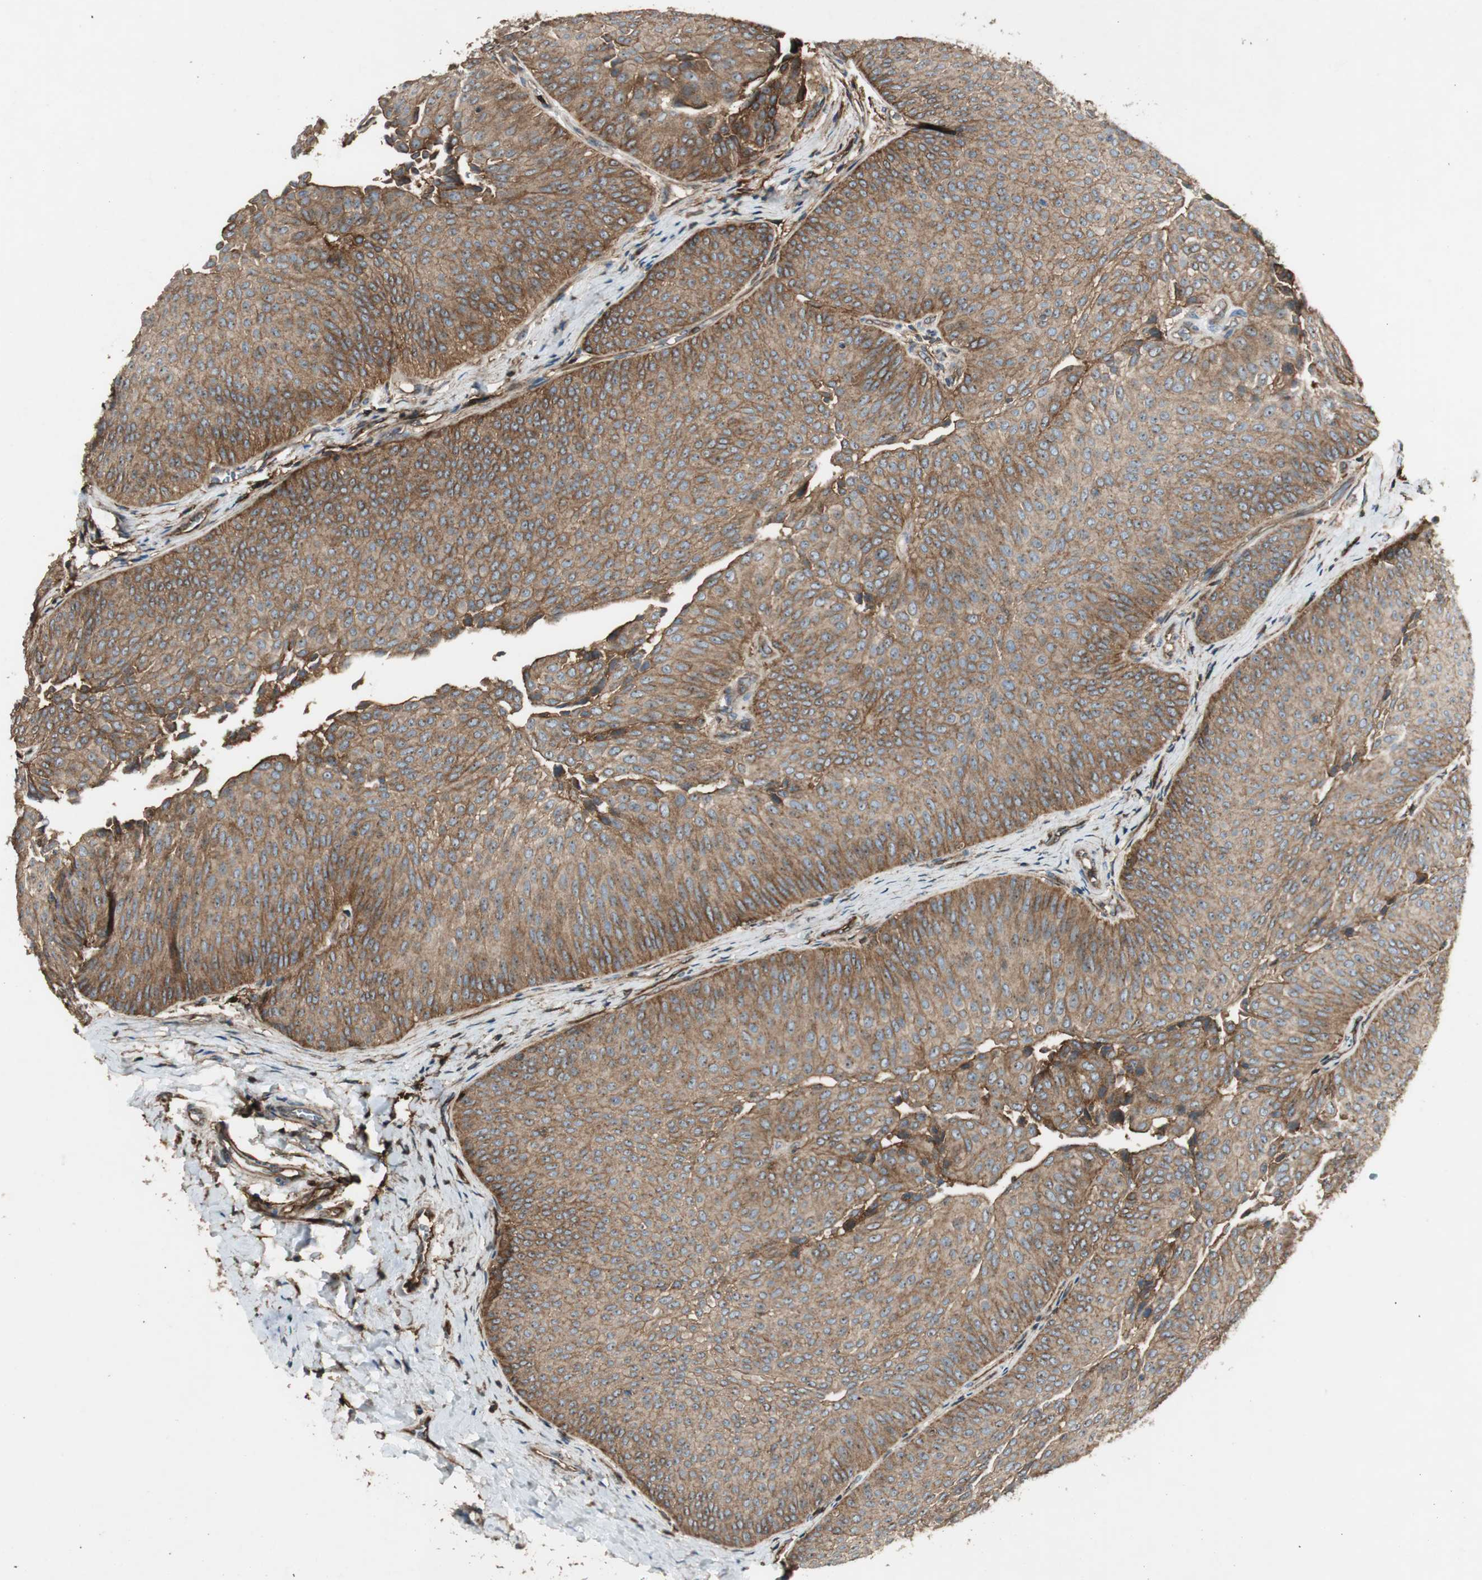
{"staining": {"intensity": "moderate", "quantity": ">75%", "location": "cytoplasmic/membranous"}, "tissue": "urothelial cancer", "cell_type": "Tumor cells", "image_type": "cancer", "snomed": [{"axis": "morphology", "description": "Urothelial carcinoma, Low grade"}, {"axis": "topography", "description": "Urinary bladder"}], "caption": "IHC photomicrograph of human urothelial cancer stained for a protein (brown), which reveals medium levels of moderate cytoplasmic/membranous positivity in approximately >75% of tumor cells.", "gene": "BTN3A3", "patient": {"sex": "female", "age": 60}}